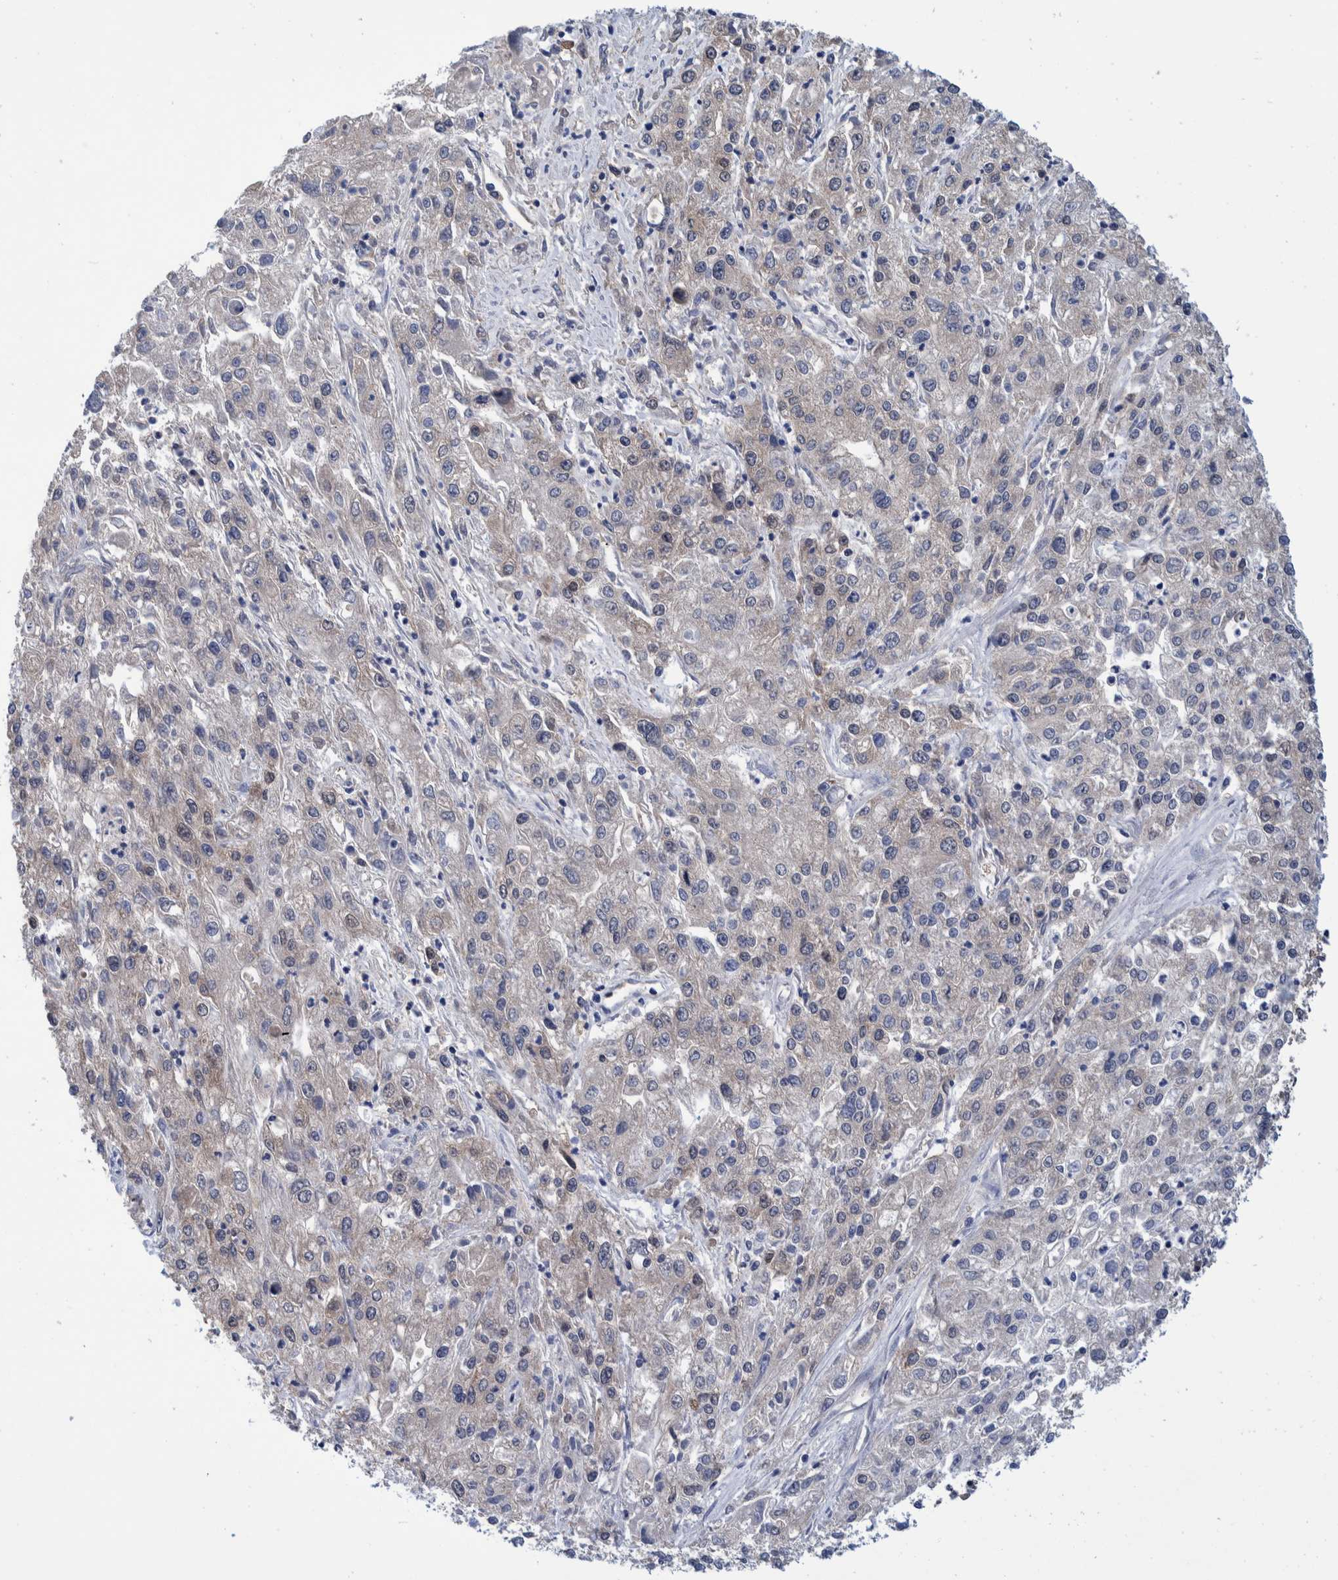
{"staining": {"intensity": "weak", "quantity": "<25%", "location": "cytoplasmic/membranous"}, "tissue": "endometrial cancer", "cell_type": "Tumor cells", "image_type": "cancer", "snomed": [{"axis": "morphology", "description": "Adenocarcinoma, NOS"}, {"axis": "topography", "description": "Endometrium"}], "caption": "DAB (3,3'-diaminobenzidine) immunohistochemical staining of human endometrial cancer displays no significant expression in tumor cells.", "gene": "PFAS", "patient": {"sex": "female", "age": 49}}